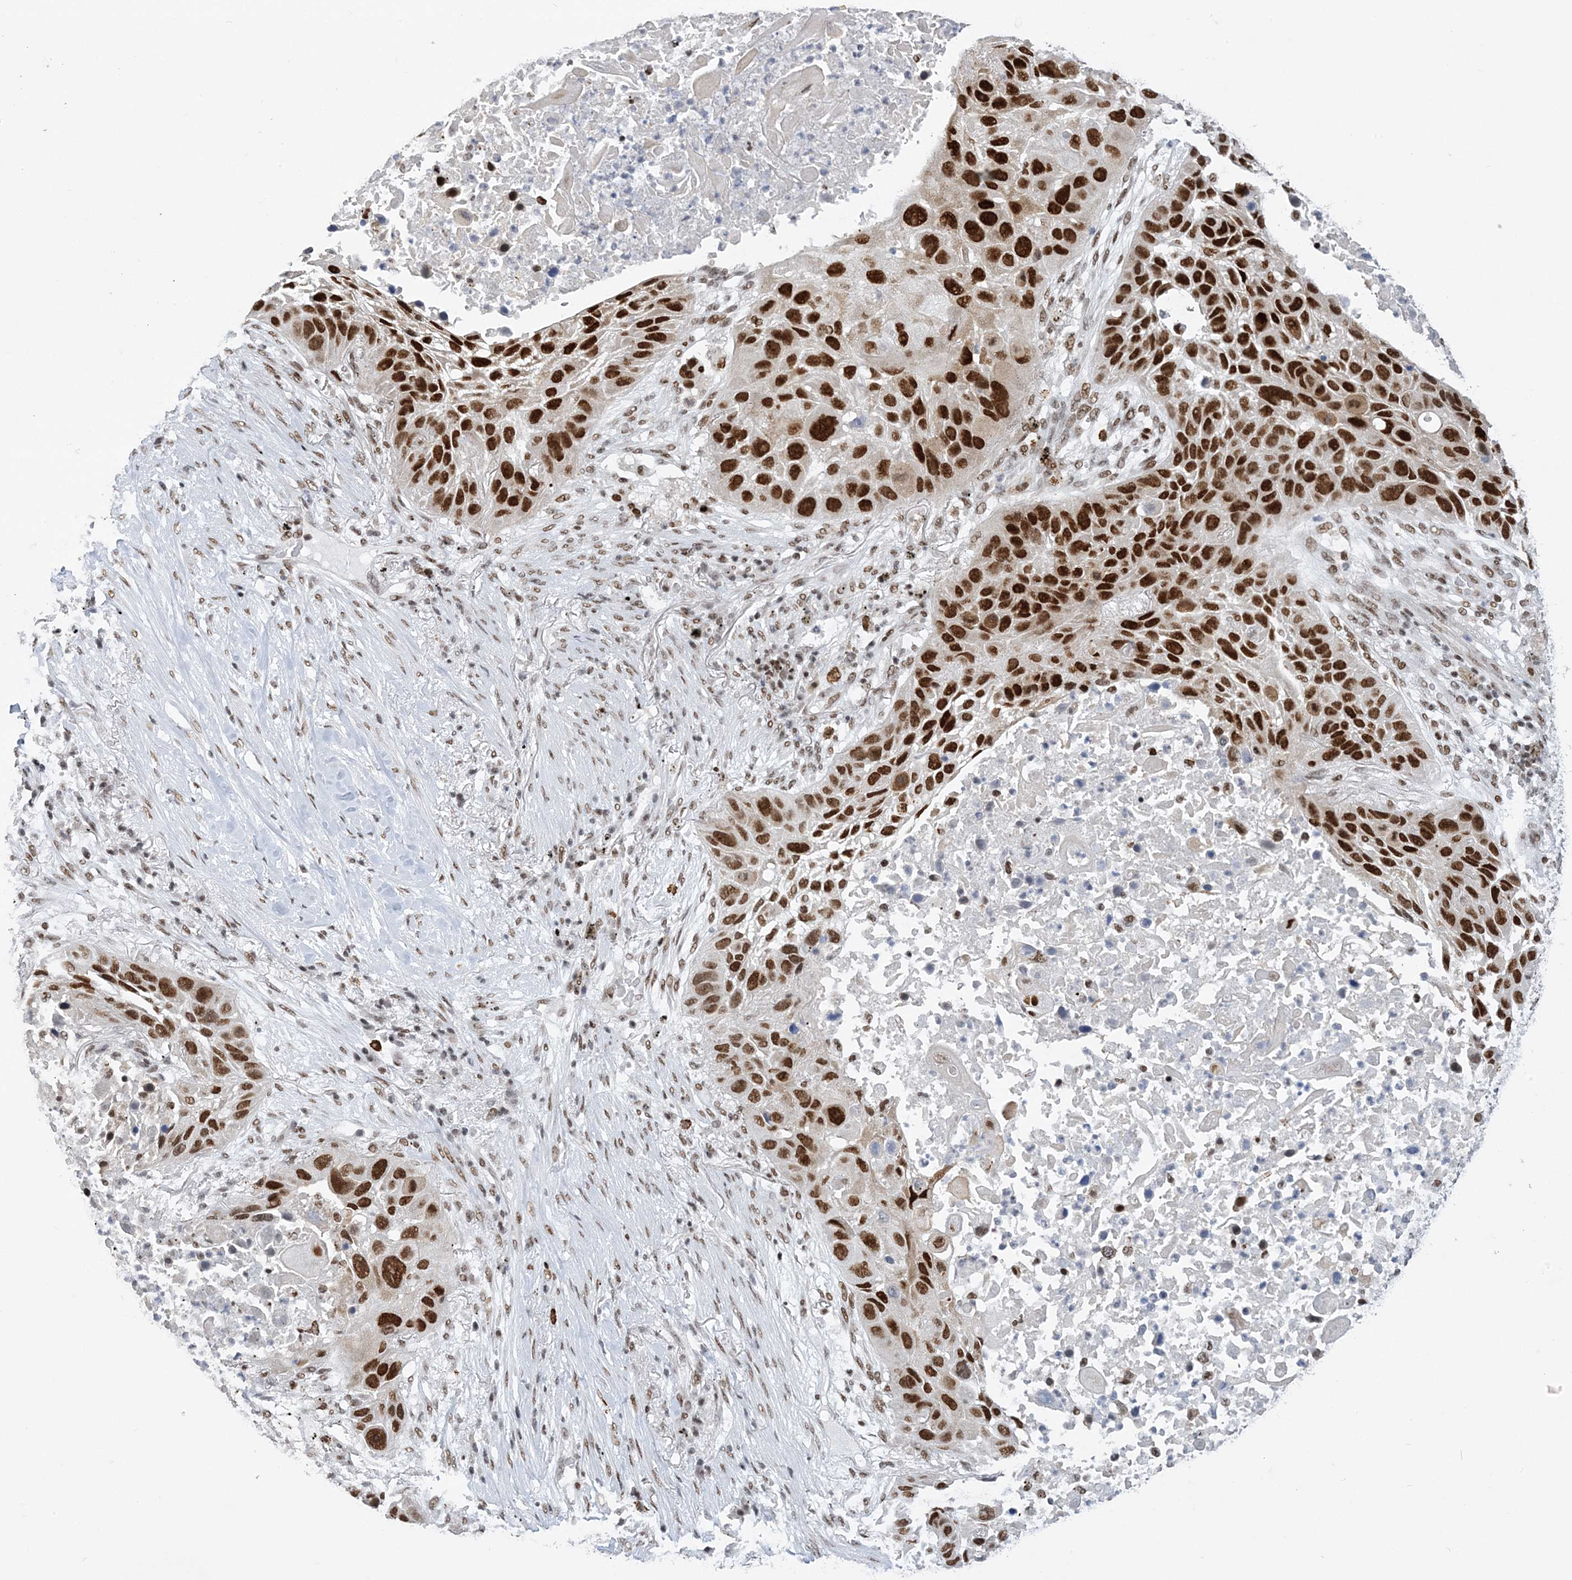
{"staining": {"intensity": "strong", "quantity": ">75%", "location": "nuclear"}, "tissue": "lung cancer", "cell_type": "Tumor cells", "image_type": "cancer", "snomed": [{"axis": "morphology", "description": "Squamous cell carcinoma, NOS"}, {"axis": "topography", "description": "Lung"}], "caption": "The micrograph shows immunohistochemical staining of lung squamous cell carcinoma. There is strong nuclear positivity is seen in approximately >75% of tumor cells. The protein of interest is stained brown, and the nuclei are stained in blue (DAB (3,3'-diaminobenzidine) IHC with brightfield microscopy, high magnification).", "gene": "ZBTB7A", "patient": {"sex": "male", "age": 57}}